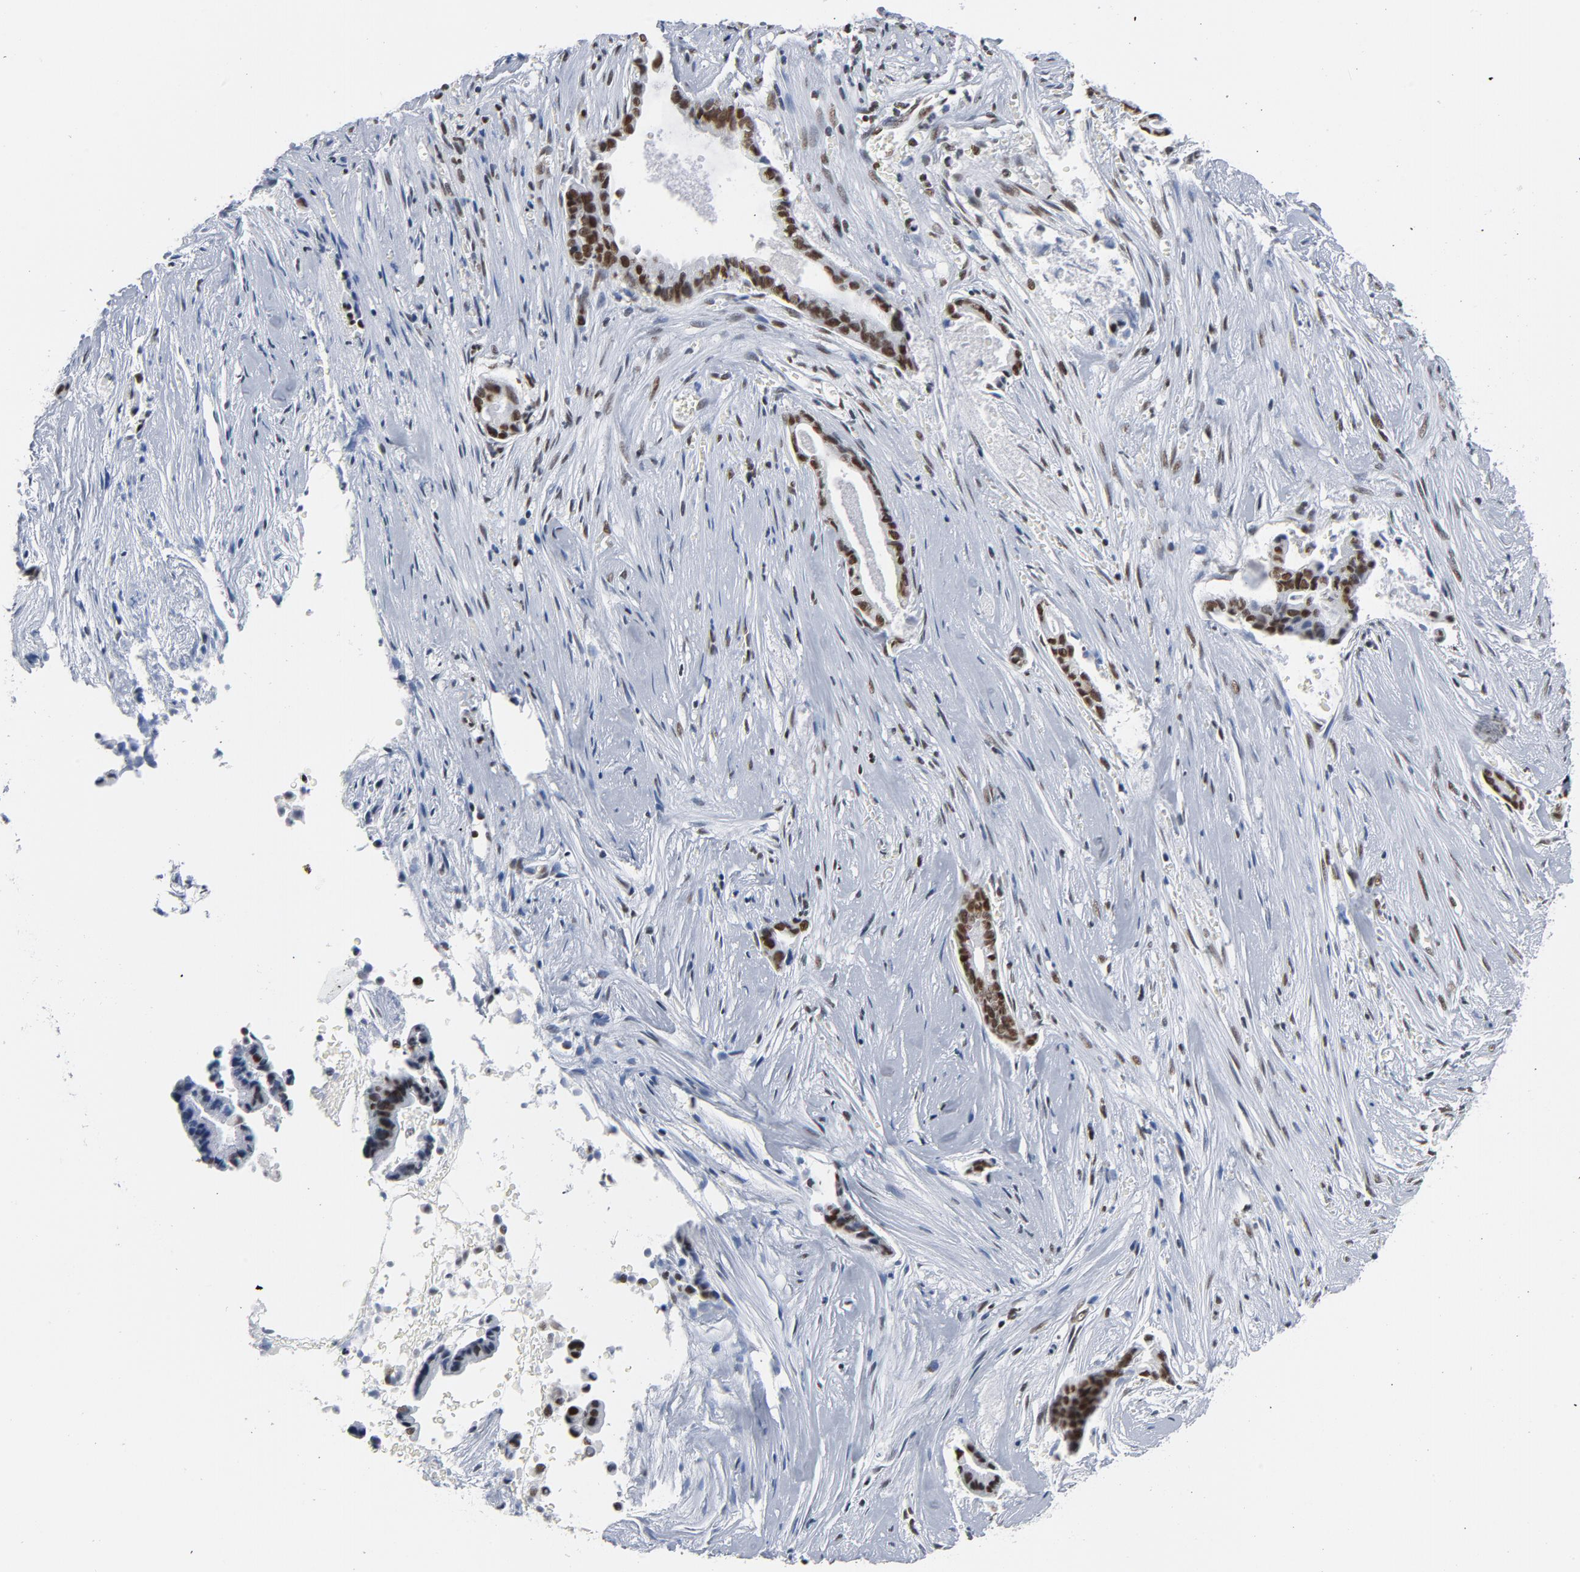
{"staining": {"intensity": "strong", "quantity": ">75%", "location": "nuclear"}, "tissue": "liver cancer", "cell_type": "Tumor cells", "image_type": "cancer", "snomed": [{"axis": "morphology", "description": "Cholangiocarcinoma"}, {"axis": "topography", "description": "Liver"}], "caption": "Liver cancer (cholangiocarcinoma) stained for a protein (brown) displays strong nuclear positive expression in about >75% of tumor cells.", "gene": "CSTF2", "patient": {"sex": "female", "age": 55}}